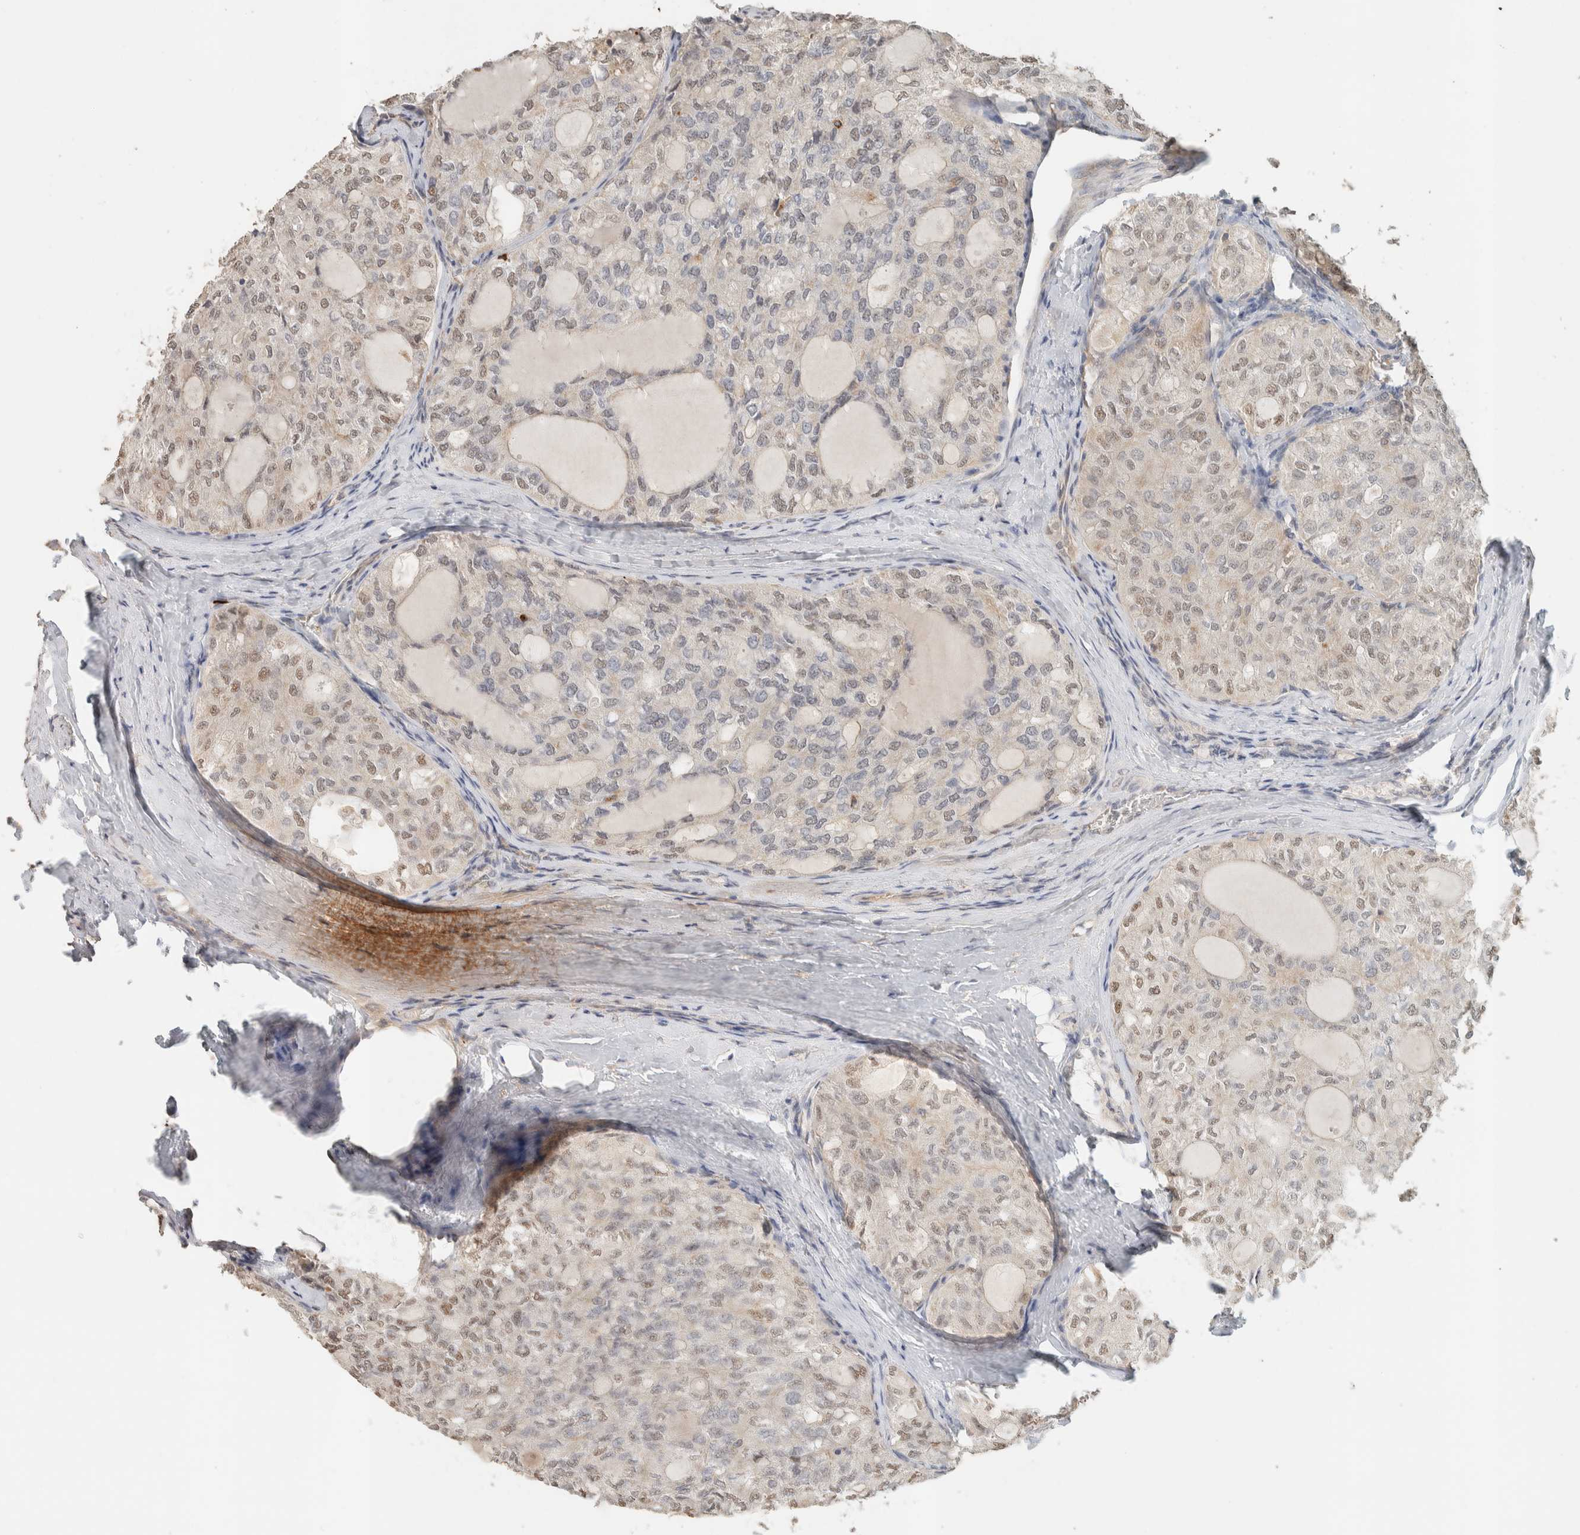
{"staining": {"intensity": "weak", "quantity": "<25%", "location": "nuclear"}, "tissue": "thyroid cancer", "cell_type": "Tumor cells", "image_type": "cancer", "snomed": [{"axis": "morphology", "description": "Follicular adenoma carcinoma, NOS"}, {"axis": "topography", "description": "Thyroid gland"}], "caption": "Immunohistochemical staining of thyroid cancer displays no significant staining in tumor cells. (DAB immunohistochemistry (IHC) visualized using brightfield microscopy, high magnification).", "gene": "PDE7B", "patient": {"sex": "male", "age": 75}}